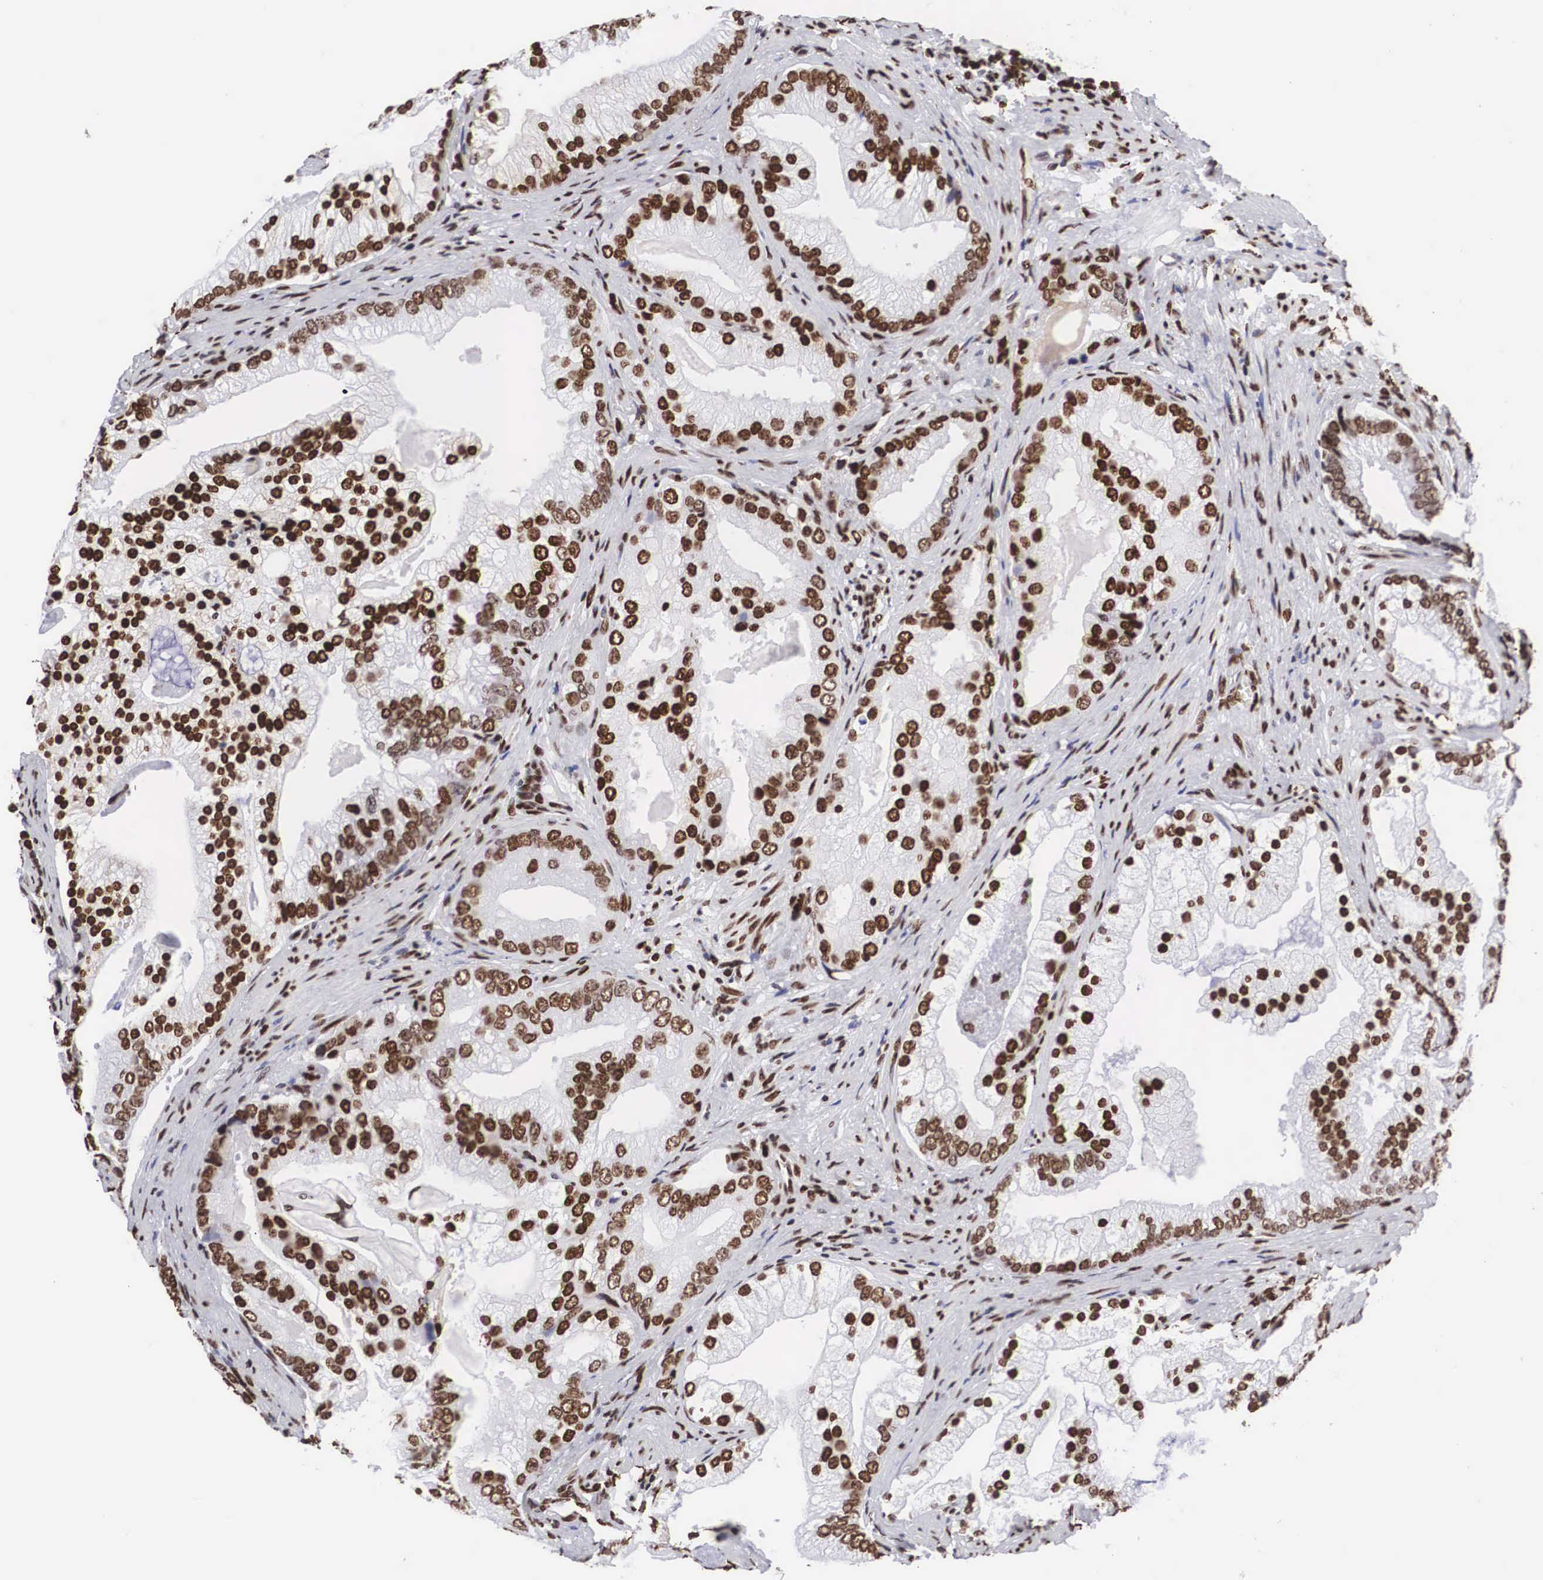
{"staining": {"intensity": "strong", "quantity": ">75%", "location": "nuclear"}, "tissue": "prostate cancer", "cell_type": "Tumor cells", "image_type": "cancer", "snomed": [{"axis": "morphology", "description": "Adenocarcinoma, Low grade"}, {"axis": "topography", "description": "Prostate"}], "caption": "A high amount of strong nuclear staining is identified in approximately >75% of tumor cells in prostate cancer (adenocarcinoma (low-grade)) tissue.", "gene": "MECP2", "patient": {"sex": "male", "age": 71}}